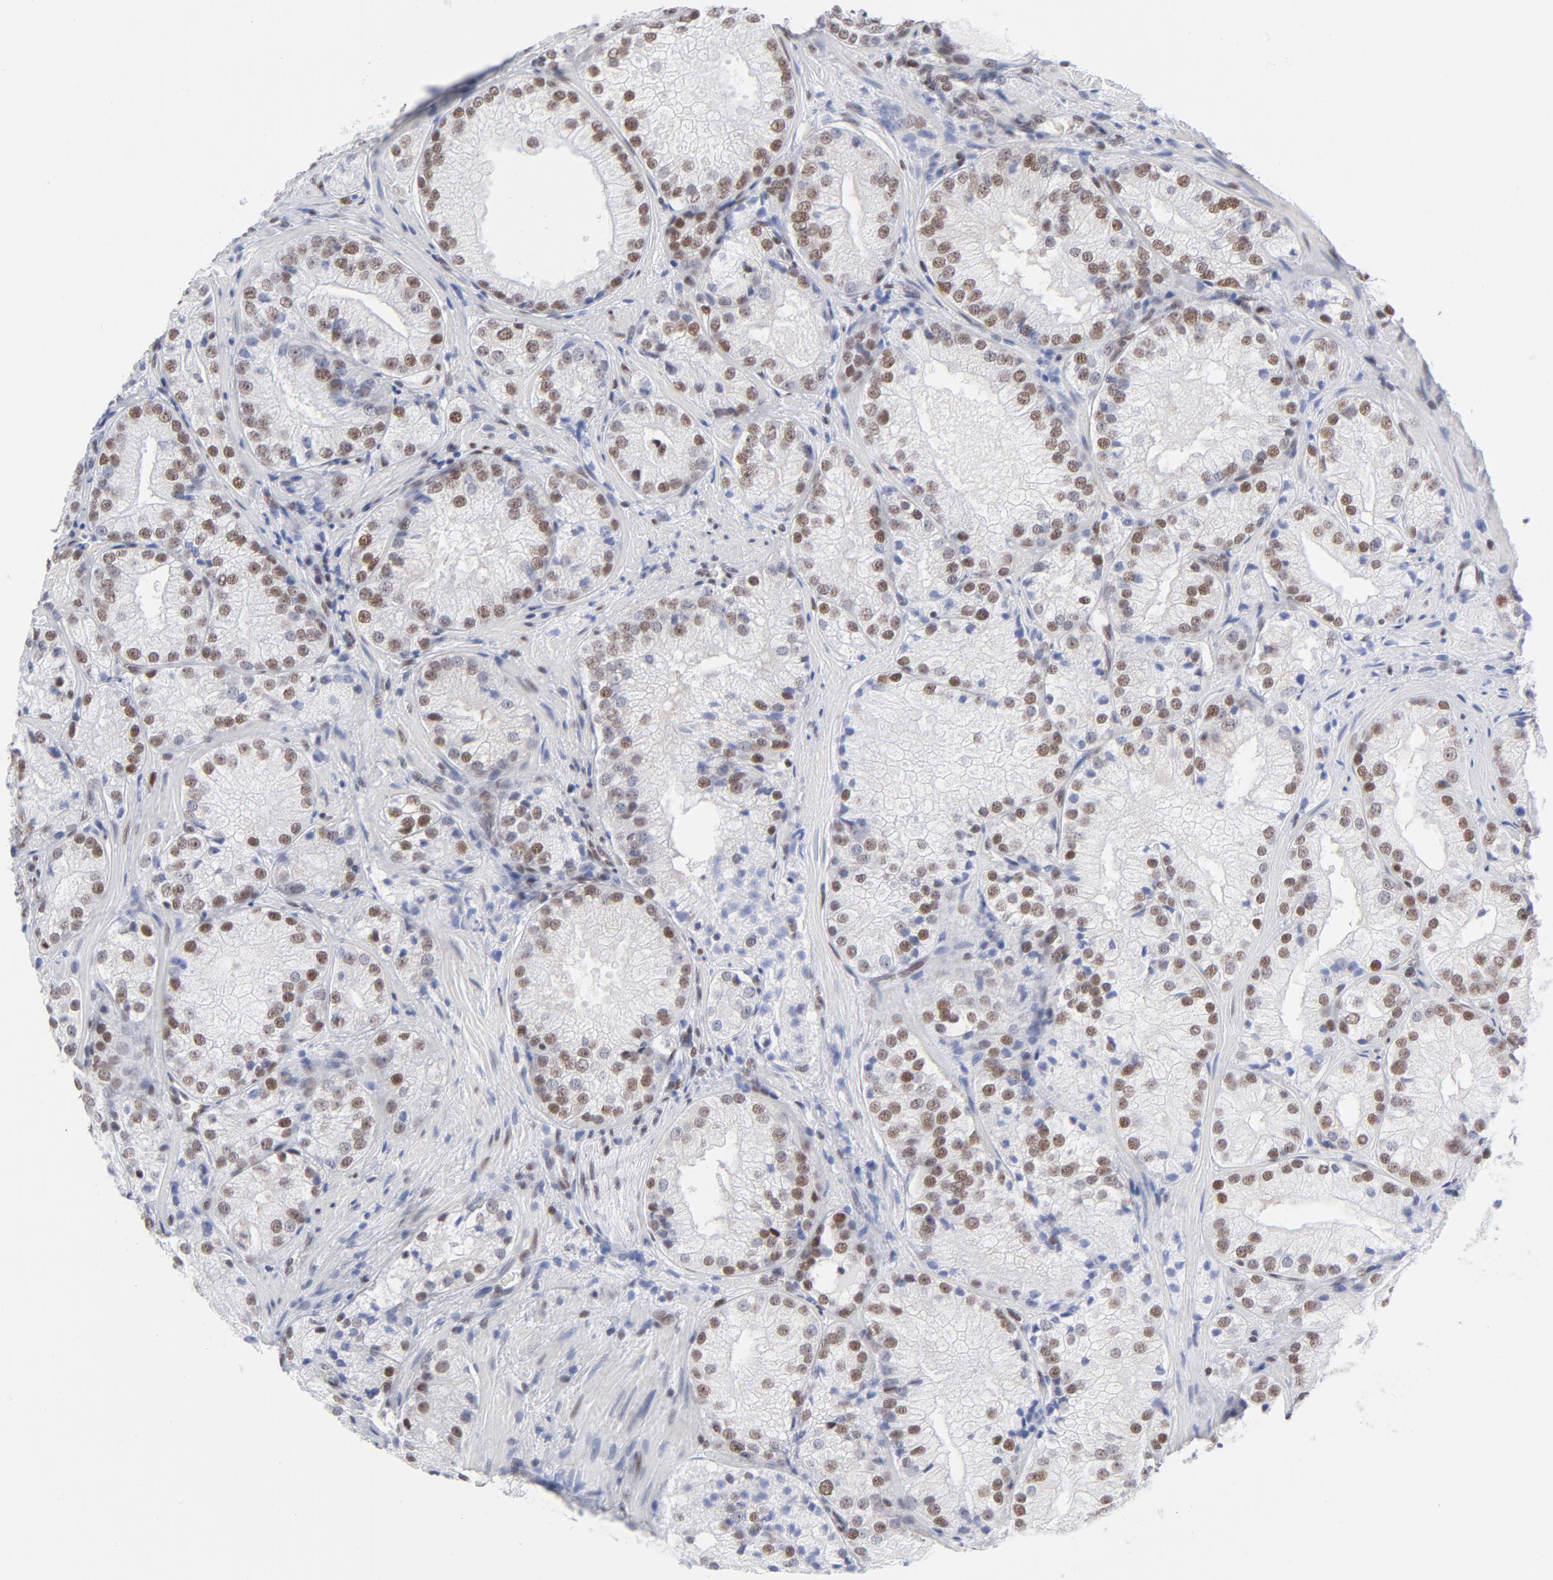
{"staining": {"intensity": "moderate", "quantity": "25%-75%", "location": "nuclear"}, "tissue": "prostate cancer", "cell_type": "Tumor cells", "image_type": "cancer", "snomed": [{"axis": "morphology", "description": "Adenocarcinoma, Low grade"}, {"axis": "topography", "description": "Prostate"}], "caption": "Protein expression analysis of human prostate cancer reveals moderate nuclear staining in approximately 25%-75% of tumor cells. (Stains: DAB in brown, nuclei in blue, Microscopy: brightfield microscopy at high magnification).", "gene": "ATF2", "patient": {"sex": "male", "age": 60}}